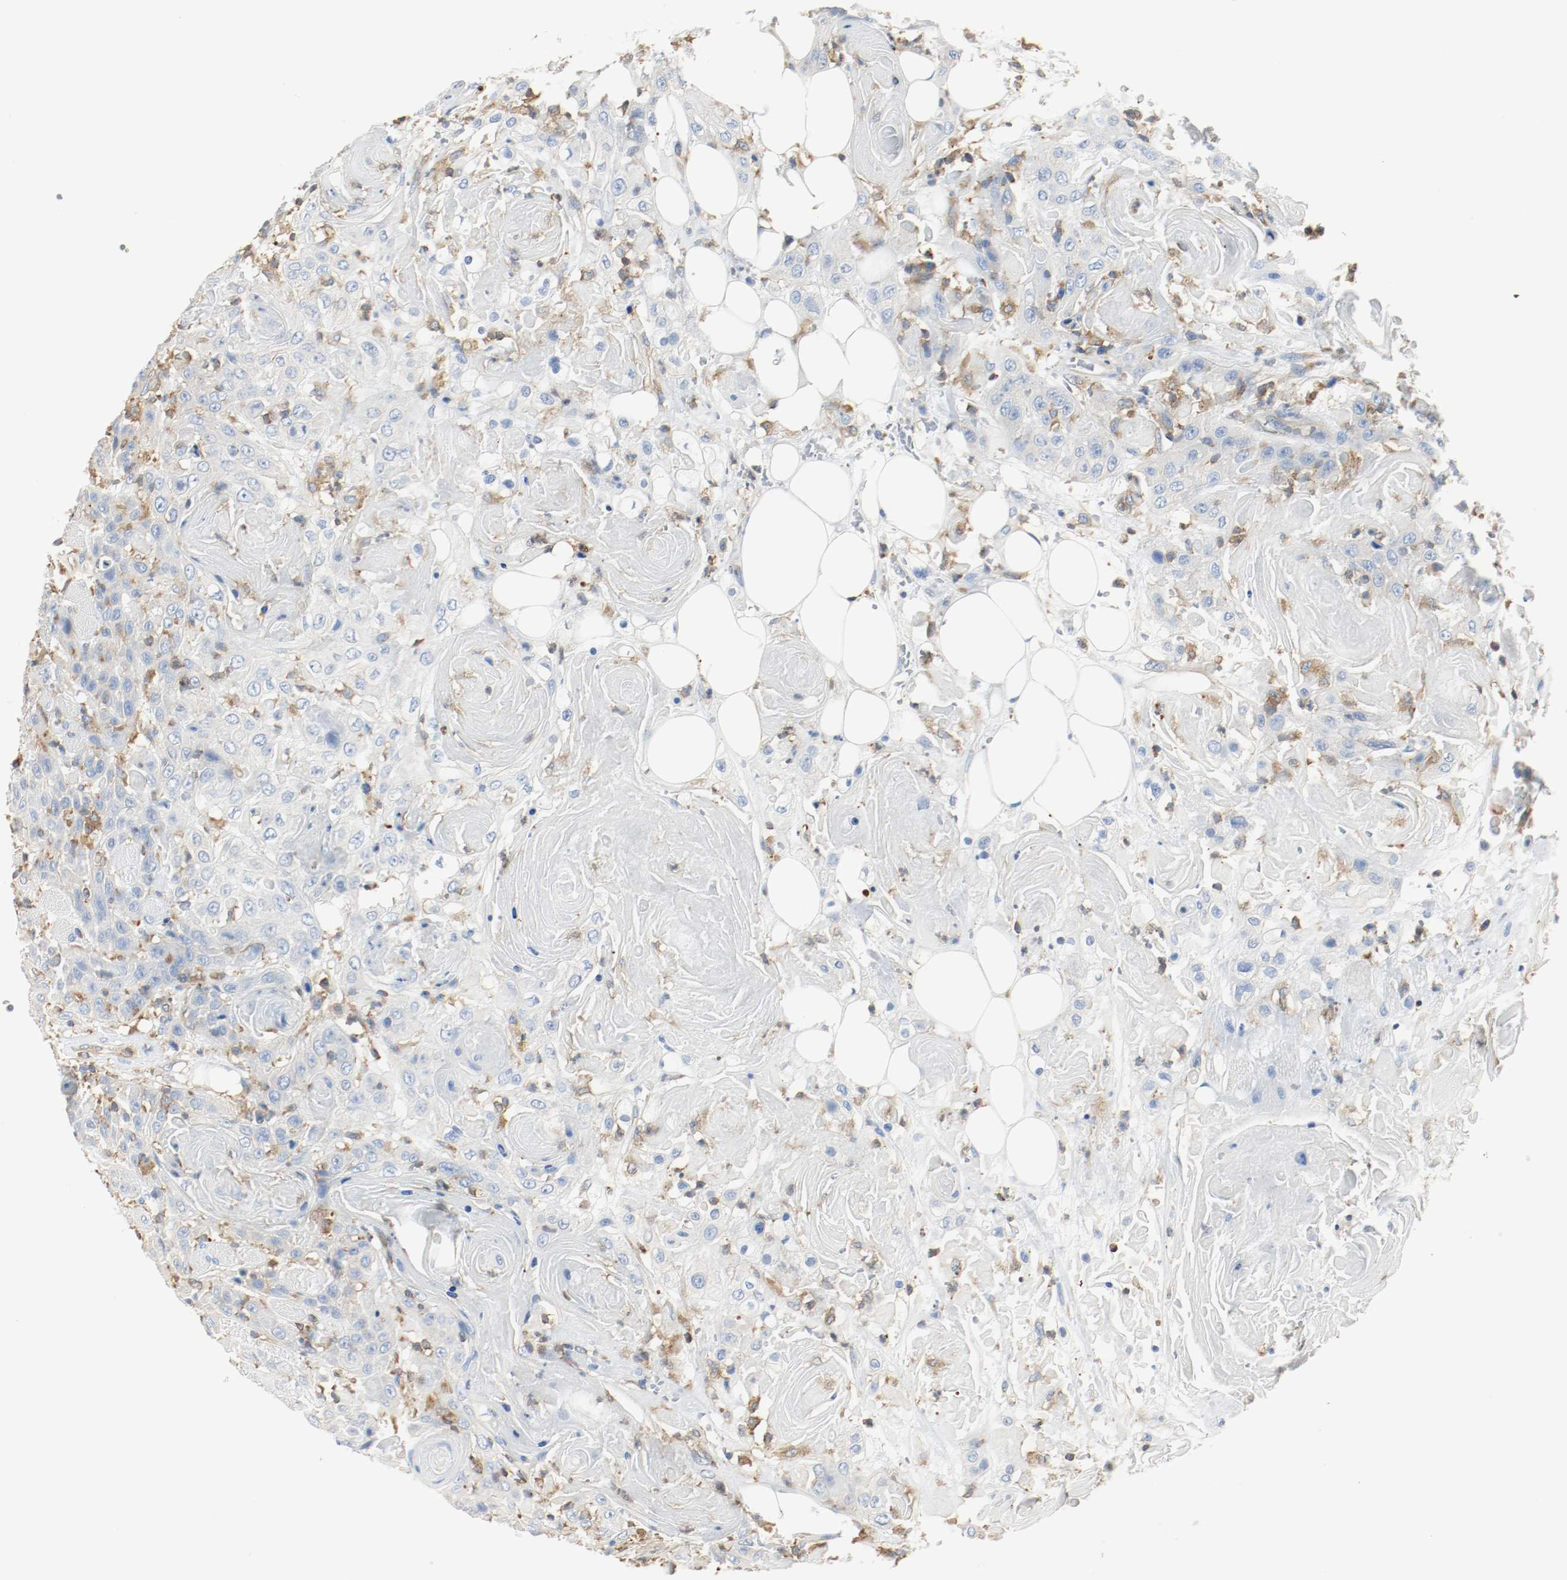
{"staining": {"intensity": "weak", "quantity": "25%-75%", "location": "cytoplasmic/membranous"}, "tissue": "head and neck cancer", "cell_type": "Tumor cells", "image_type": "cancer", "snomed": [{"axis": "morphology", "description": "Squamous cell carcinoma, NOS"}, {"axis": "topography", "description": "Head-Neck"}], "caption": "Immunohistochemistry micrograph of head and neck squamous cell carcinoma stained for a protein (brown), which displays low levels of weak cytoplasmic/membranous positivity in about 25%-75% of tumor cells.", "gene": "ARPC1B", "patient": {"sex": "female", "age": 84}}